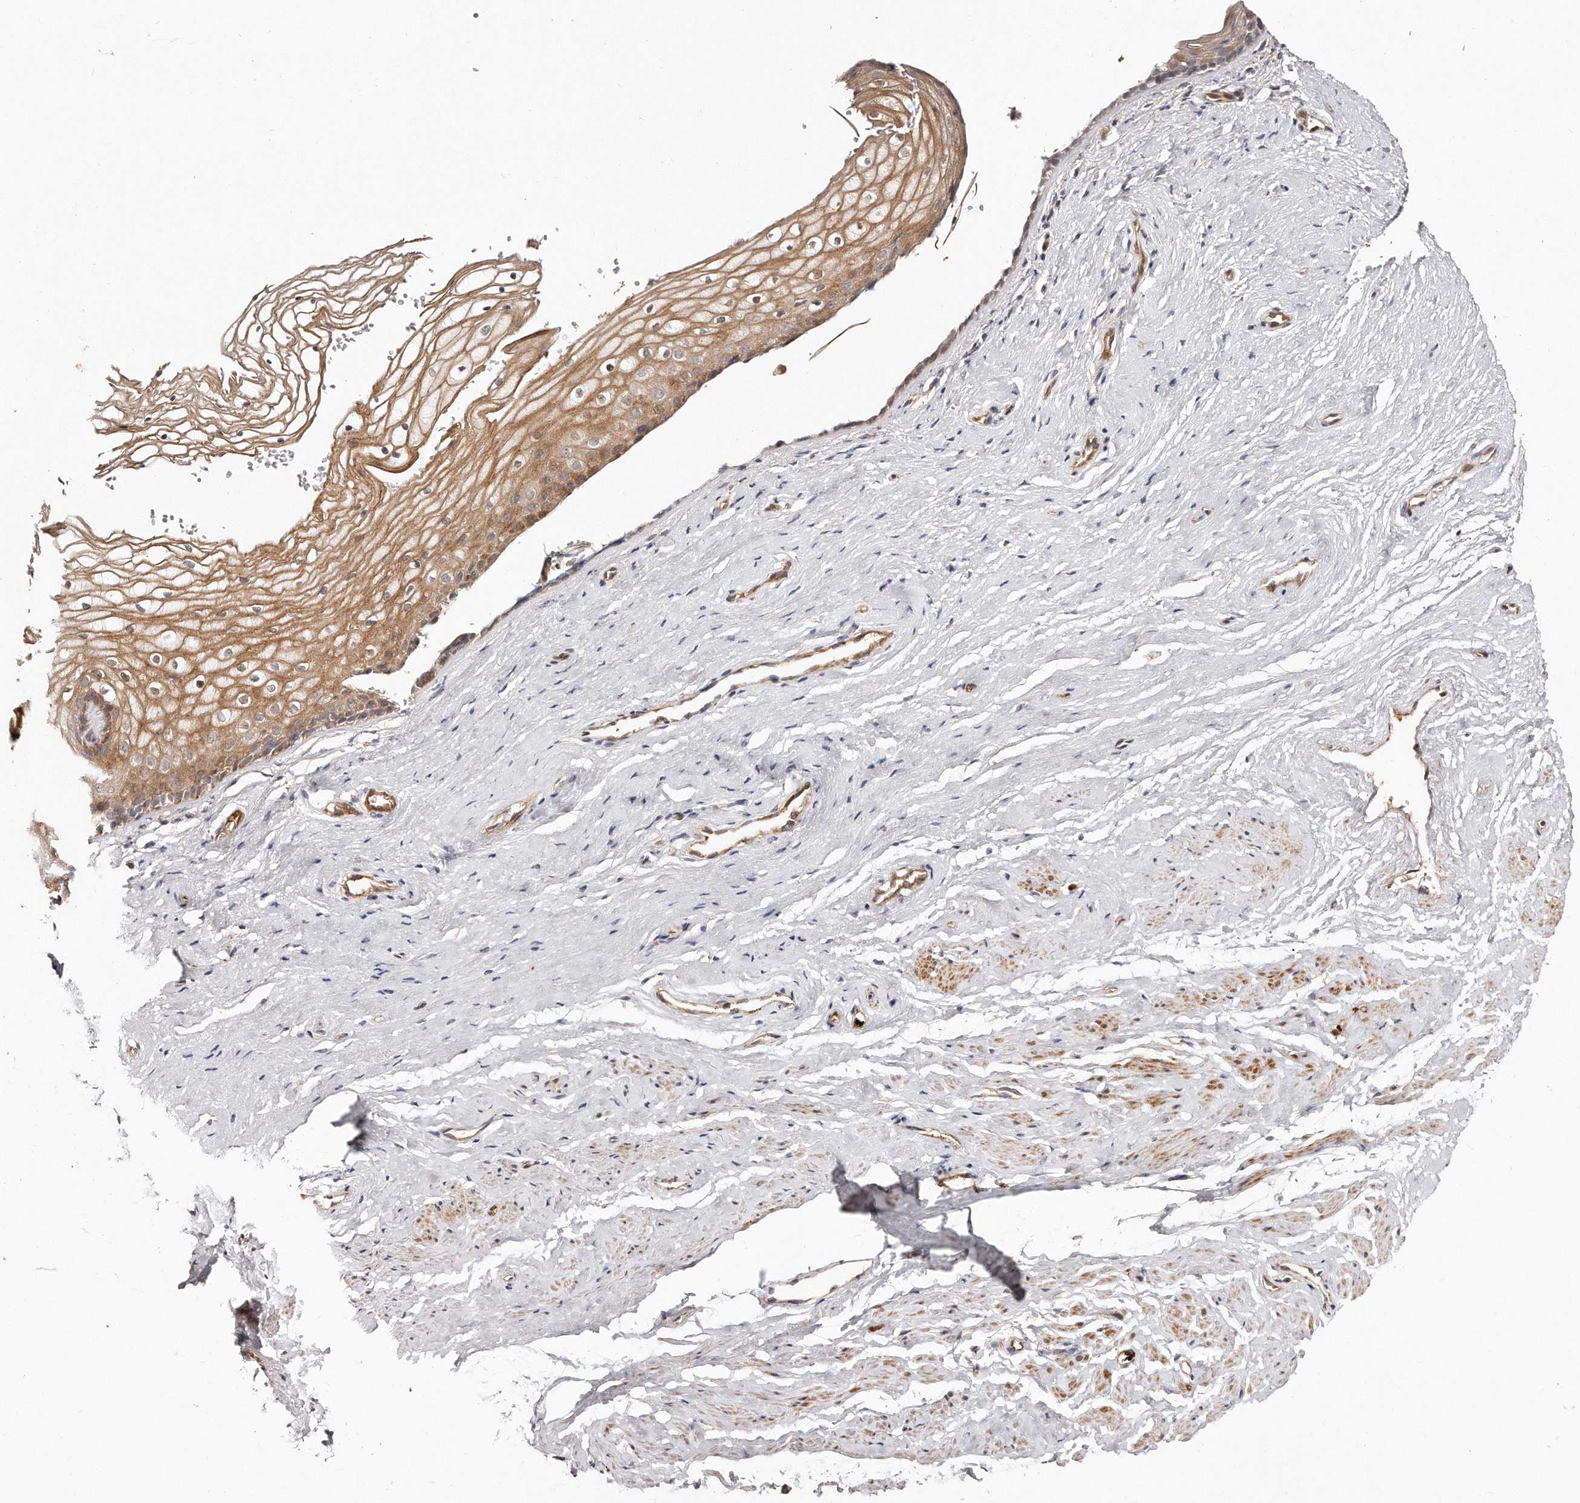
{"staining": {"intensity": "moderate", "quantity": ">75%", "location": "cytoplasmic/membranous"}, "tissue": "vagina", "cell_type": "Squamous epithelial cells", "image_type": "normal", "snomed": [{"axis": "morphology", "description": "Normal tissue, NOS"}, {"axis": "topography", "description": "Vagina"}], "caption": "Squamous epithelial cells display moderate cytoplasmic/membranous staining in about >75% of cells in unremarkable vagina. (DAB = brown stain, brightfield microscopy at high magnification).", "gene": "GBP4", "patient": {"sex": "female", "age": 46}}